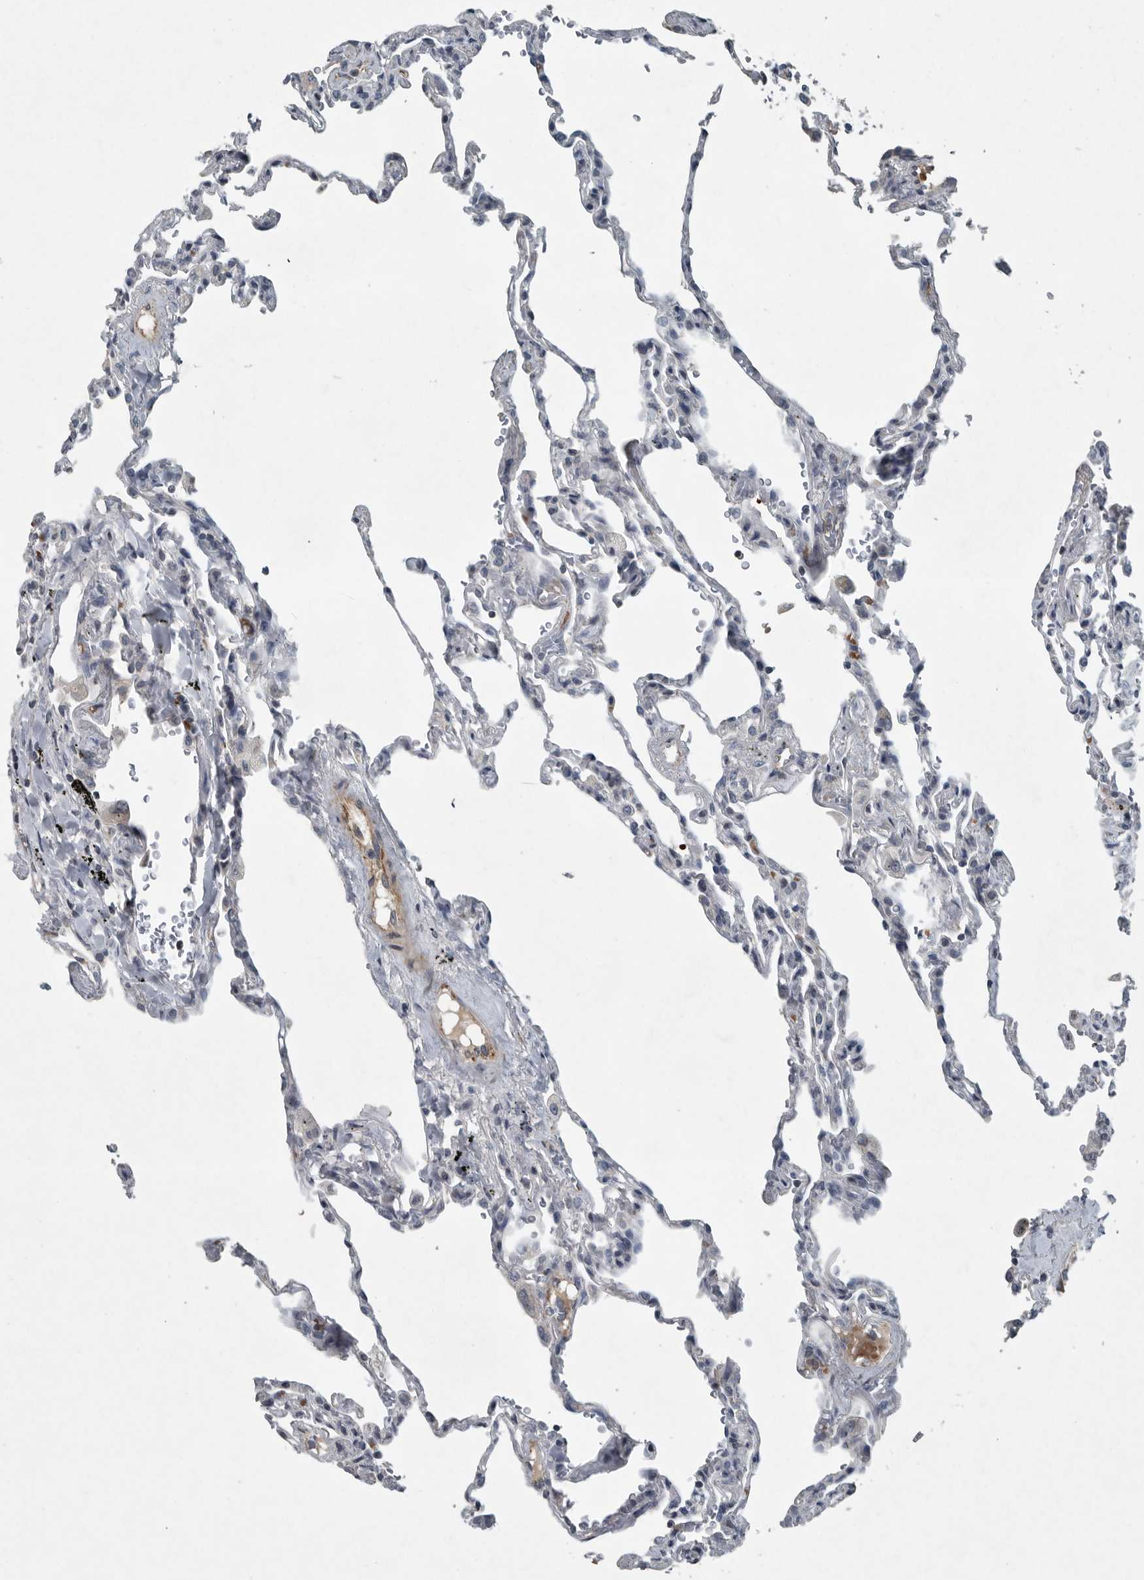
{"staining": {"intensity": "negative", "quantity": "none", "location": "none"}, "tissue": "lung", "cell_type": "Alveolar cells", "image_type": "normal", "snomed": [{"axis": "morphology", "description": "Normal tissue, NOS"}, {"axis": "topography", "description": "Lung"}], "caption": "This is a image of immunohistochemistry staining of normal lung, which shows no positivity in alveolar cells.", "gene": "MPP3", "patient": {"sex": "male", "age": 59}}